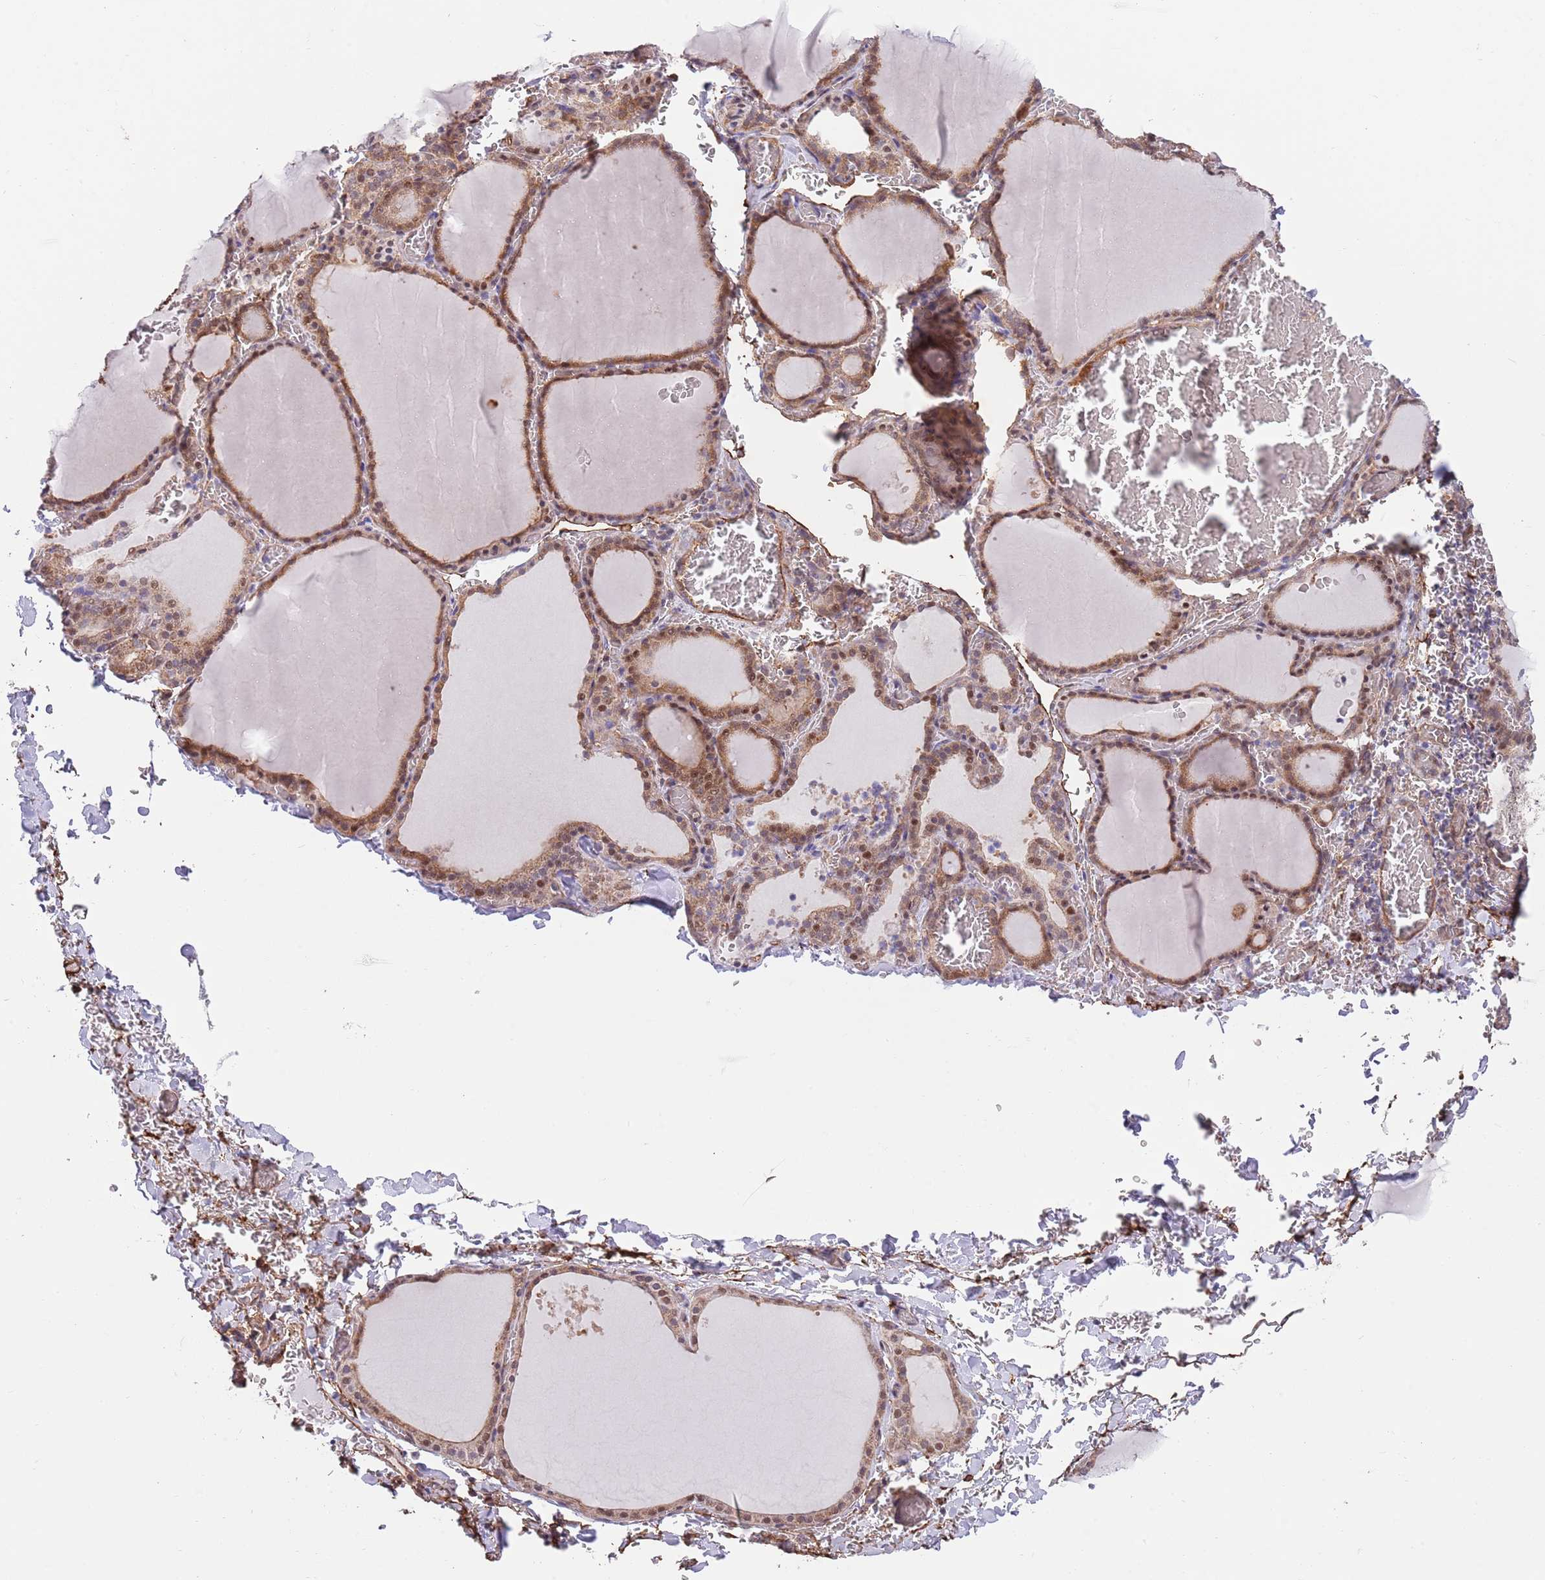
{"staining": {"intensity": "moderate", "quantity": ">75%", "location": "cytoplasmic/membranous,nuclear"}, "tissue": "thyroid gland", "cell_type": "Glandular cells", "image_type": "normal", "snomed": [{"axis": "morphology", "description": "Normal tissue, NOS"}, {"axis": "topography", "description": "Thyroid gland"}], "caption": "Immunohistochemical staining of normal human thyroid gland shows >75% levels of moderate cytoplasmic/membranous,nuclear protein expression in approximately >75% of glandular cells.", "gene": "BPNT1", "patient": {"sex": "female", "age": 39}}